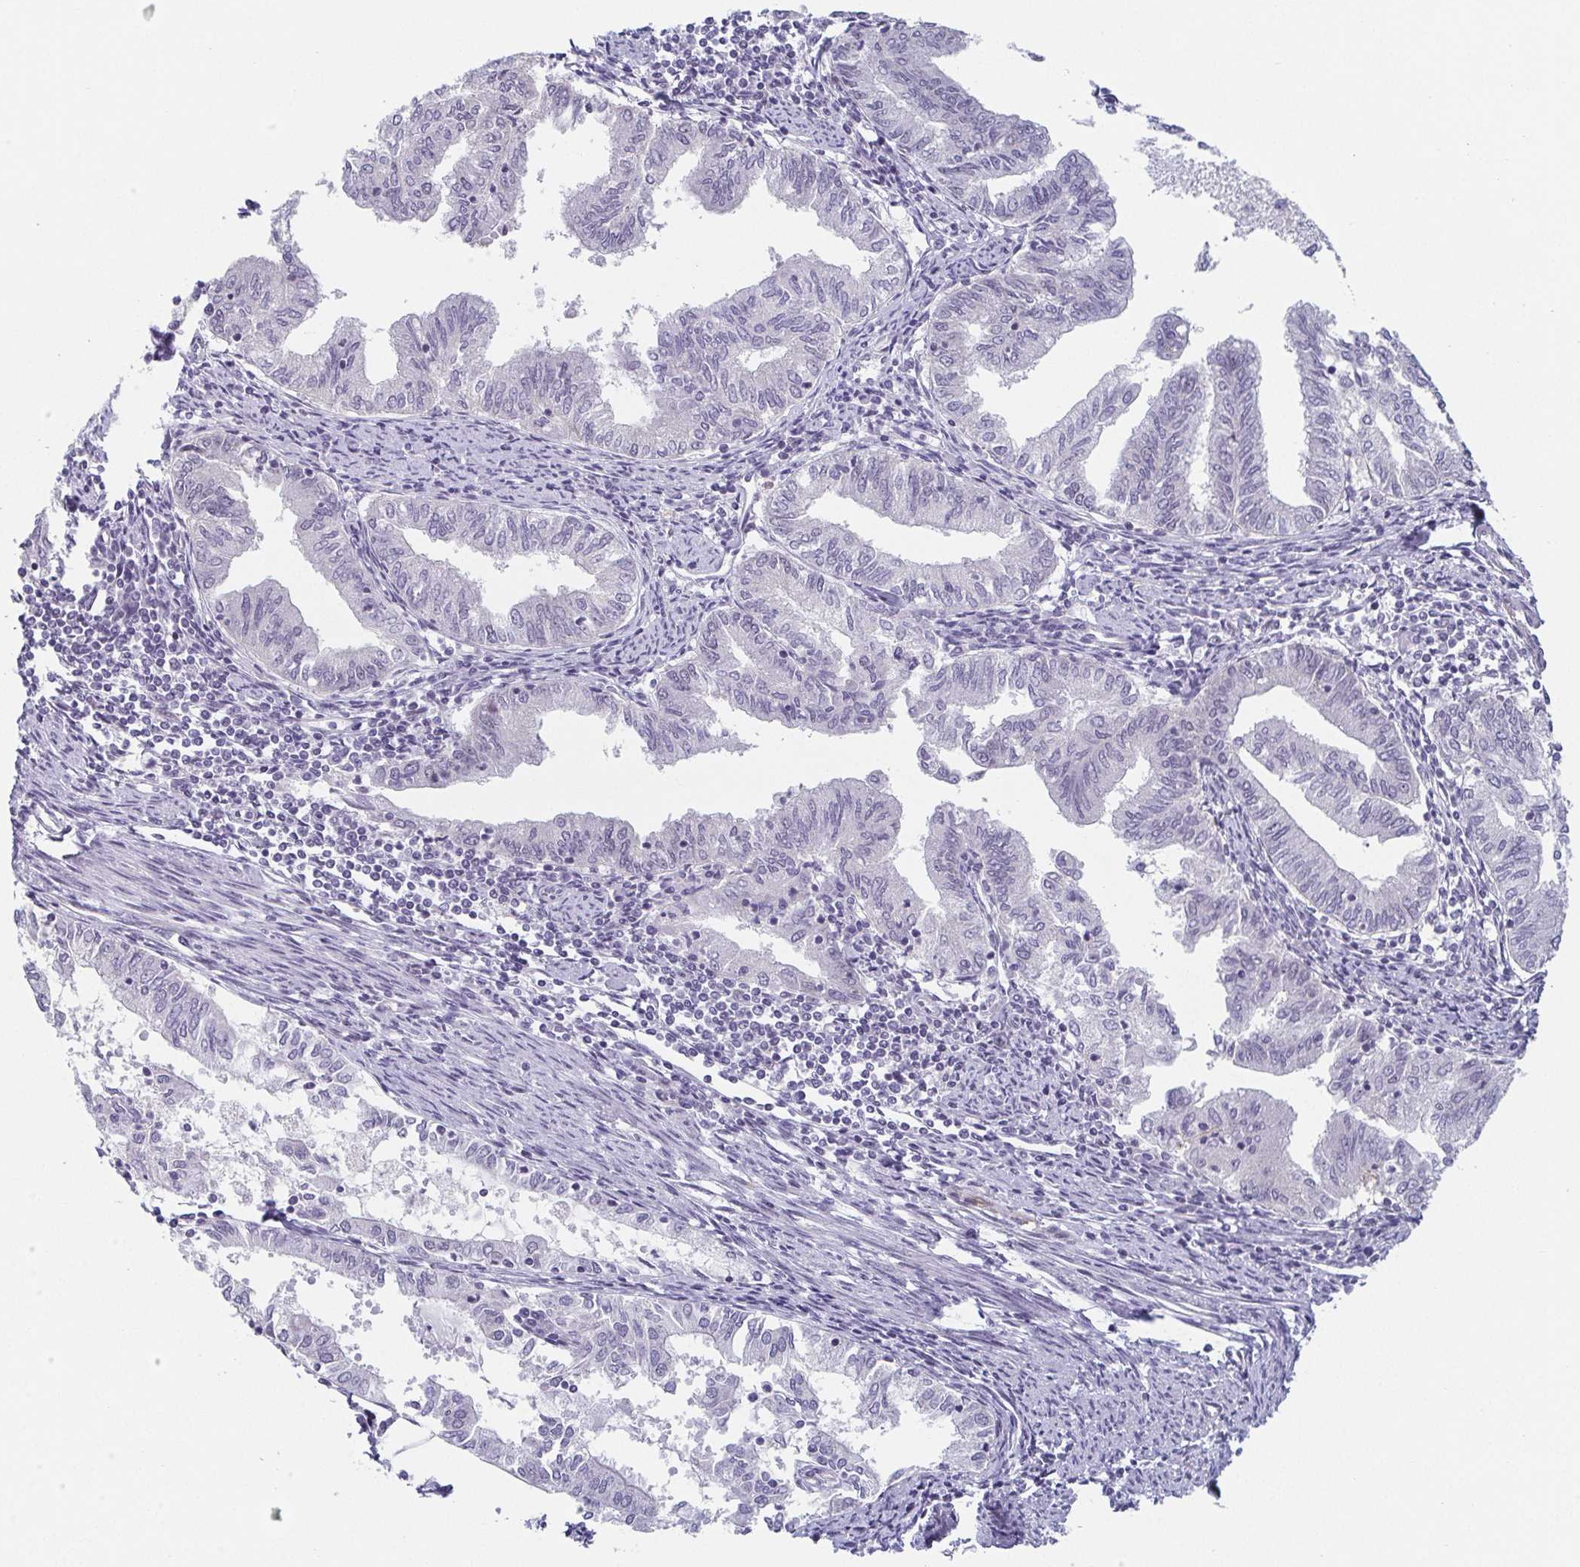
{"staining": {"intensity": "negative", "quantity": "none", "location": "none"}, "tissue": "endometrial cancer", "cell_type": "Tumor cells", "image_type": "cancer", "snomed": [{"axis": "morphology", "description": "Adenocarcinoma, NOS"}, {"axis": "topography", "description": "Endometrium"}], "caption": "The immunohistochemistry histopathology image has no significant staining in tumor cells of adenocarcinoma (endometrial) tissue. (Brightfield microscopy of DAB (3,3'-diaminobenzidine) IHC at high magnification).", "gene": "EXOSC7", "patient": {"sex": "female", "age": 79}}